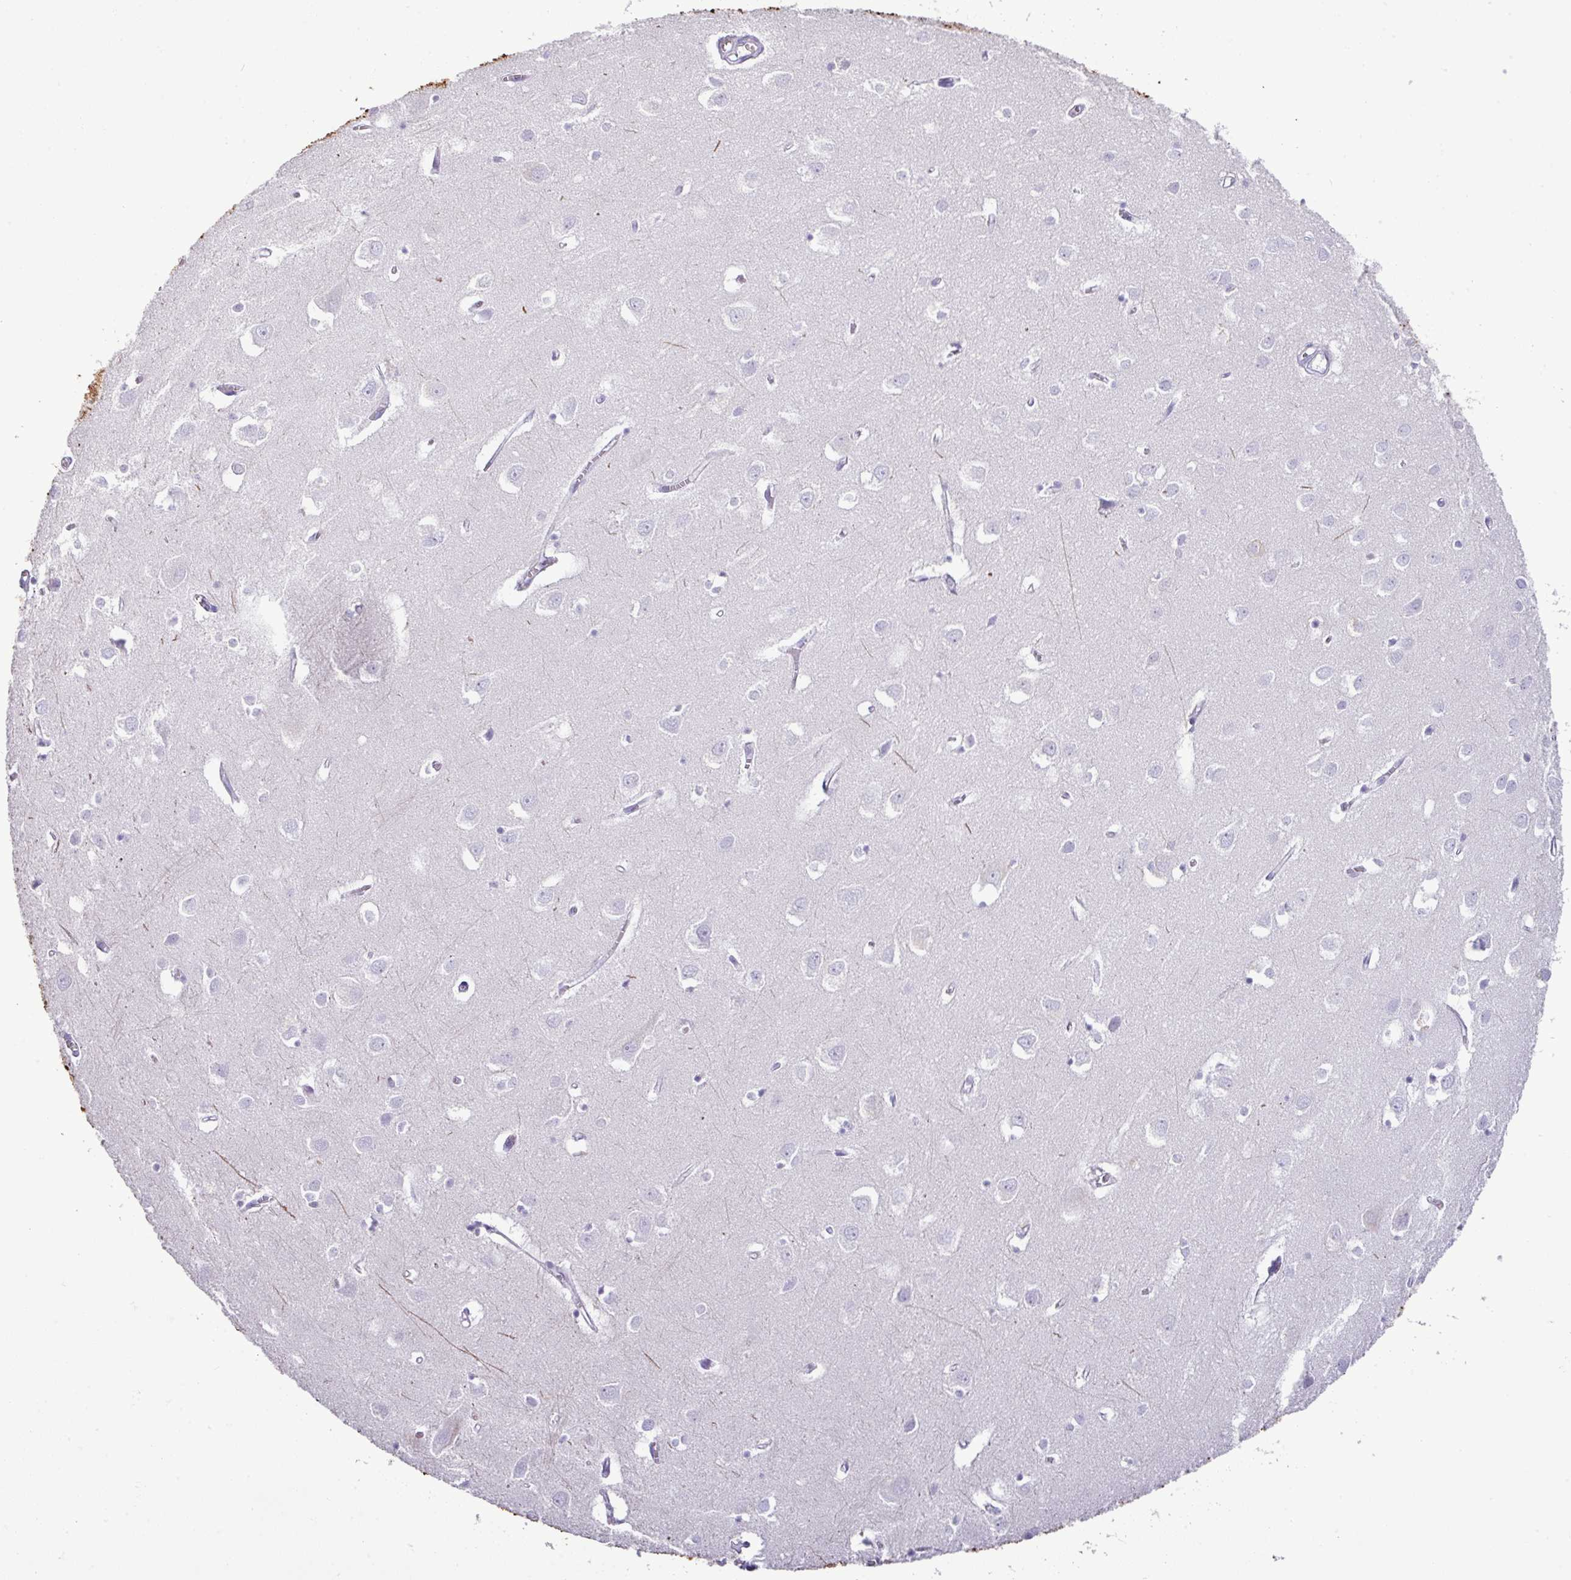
{"staining": {"intensity": "negative", "quantity": "none", "location": "none"}, "tissue": "cerebral cortex", "cell_type": "Endothelial cells", "image_type": "normal", "snomed": [{"axis": "morphology", "description": "Normal tissue, NOS"}, {"axis": "topography", "description": "Cerebral cortex"}], "caption": "Micrograph shows no significant protein expression in endothelial cells of benign cerebral cortex.", "gene": "GSTA1", "patient": {"sex": "male", "age": 70}}